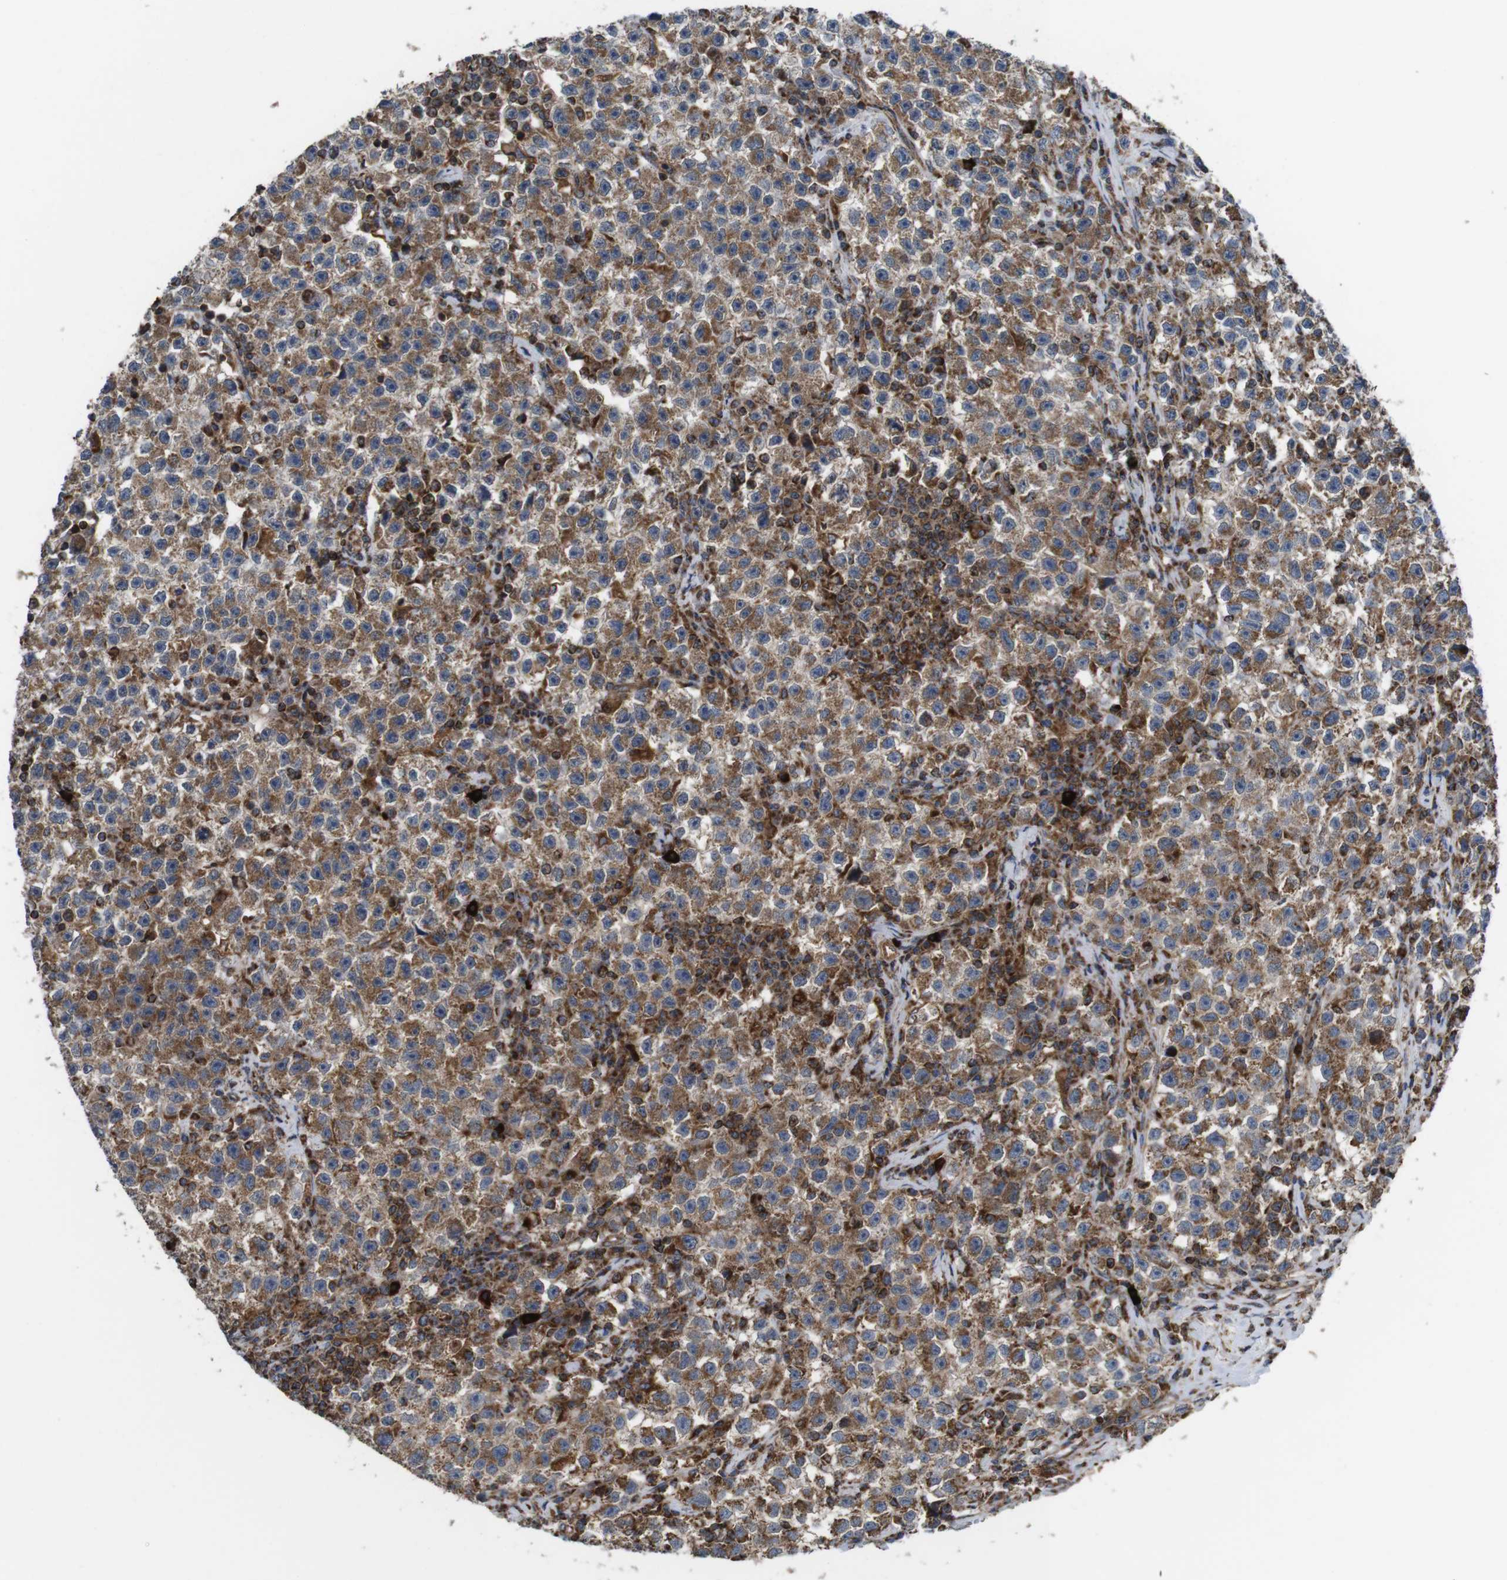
{"staining": {"intensity": "moderate", "quantity": ">75%", "location": "cytoplasmic/membranous"}, "tissue": "testis cancer", "cell_type": "Tumor cells", "image_type": "cancer", "snomed": [{"axis": "morphology", "description": "Seminoma, NOS"}, {"axis": "topography", "description": "Testis"}], "caption": "Tumor cells exhibit moderate cytoplasmic/membranous positivity in approximately >75% of cells in seminoma (testis). (DAB = brown stain, brightfield microscopy at high magnification).", "gene": "HK1", "patient": {"sex": "male", "age": 22}}